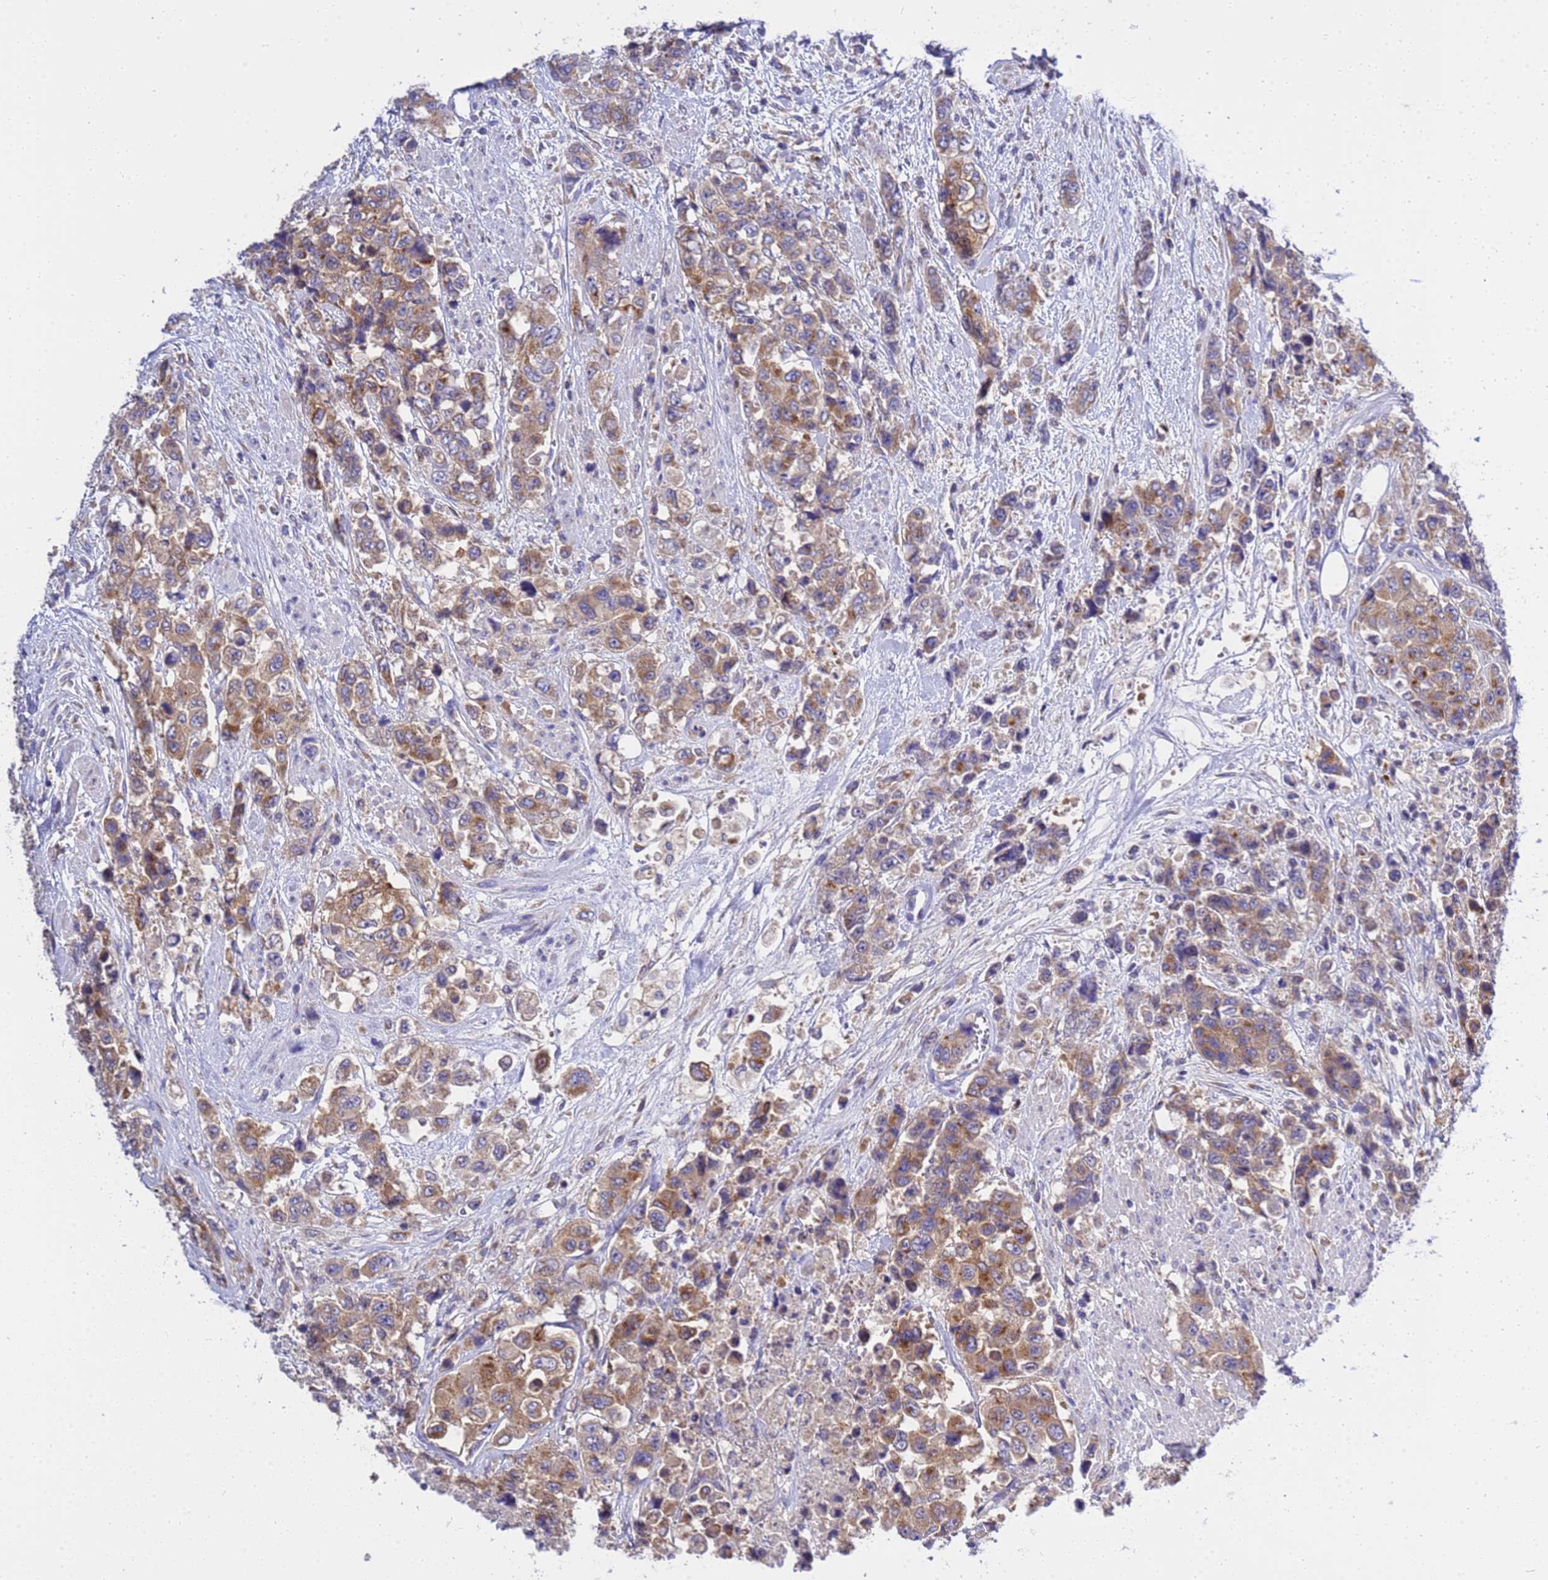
{"staining": {"intensity": "moderate", "quantity": ">75%", "location": "cytoplasmic/membranous"}, "tissue": "urothelial cancer", "cell_type": "Tumor cells", "image_type": "cancer", "snomed": [{"axis": "morphology", "description": "Urothelial carcinoma, High grade"}, {"axis": "topography", "description": "Urinary bladder"}], "caption": "High-magnification brightfield microscopy of urothelial carcinoma (high-grade) stained with DAB (3,3'-diaminobenzidine) (brown) and counterstained with hematoxylin (blue). tumor cells exhibit moderate cytoplasmic/membranous staining is present in about>75% of cells. Immunohistochemistry (ihc) stains the protein of interest in brown and the nuclei are stained blue.", "gene": "ANAPC1", "patient": {"sex": "female", "age": 78}}